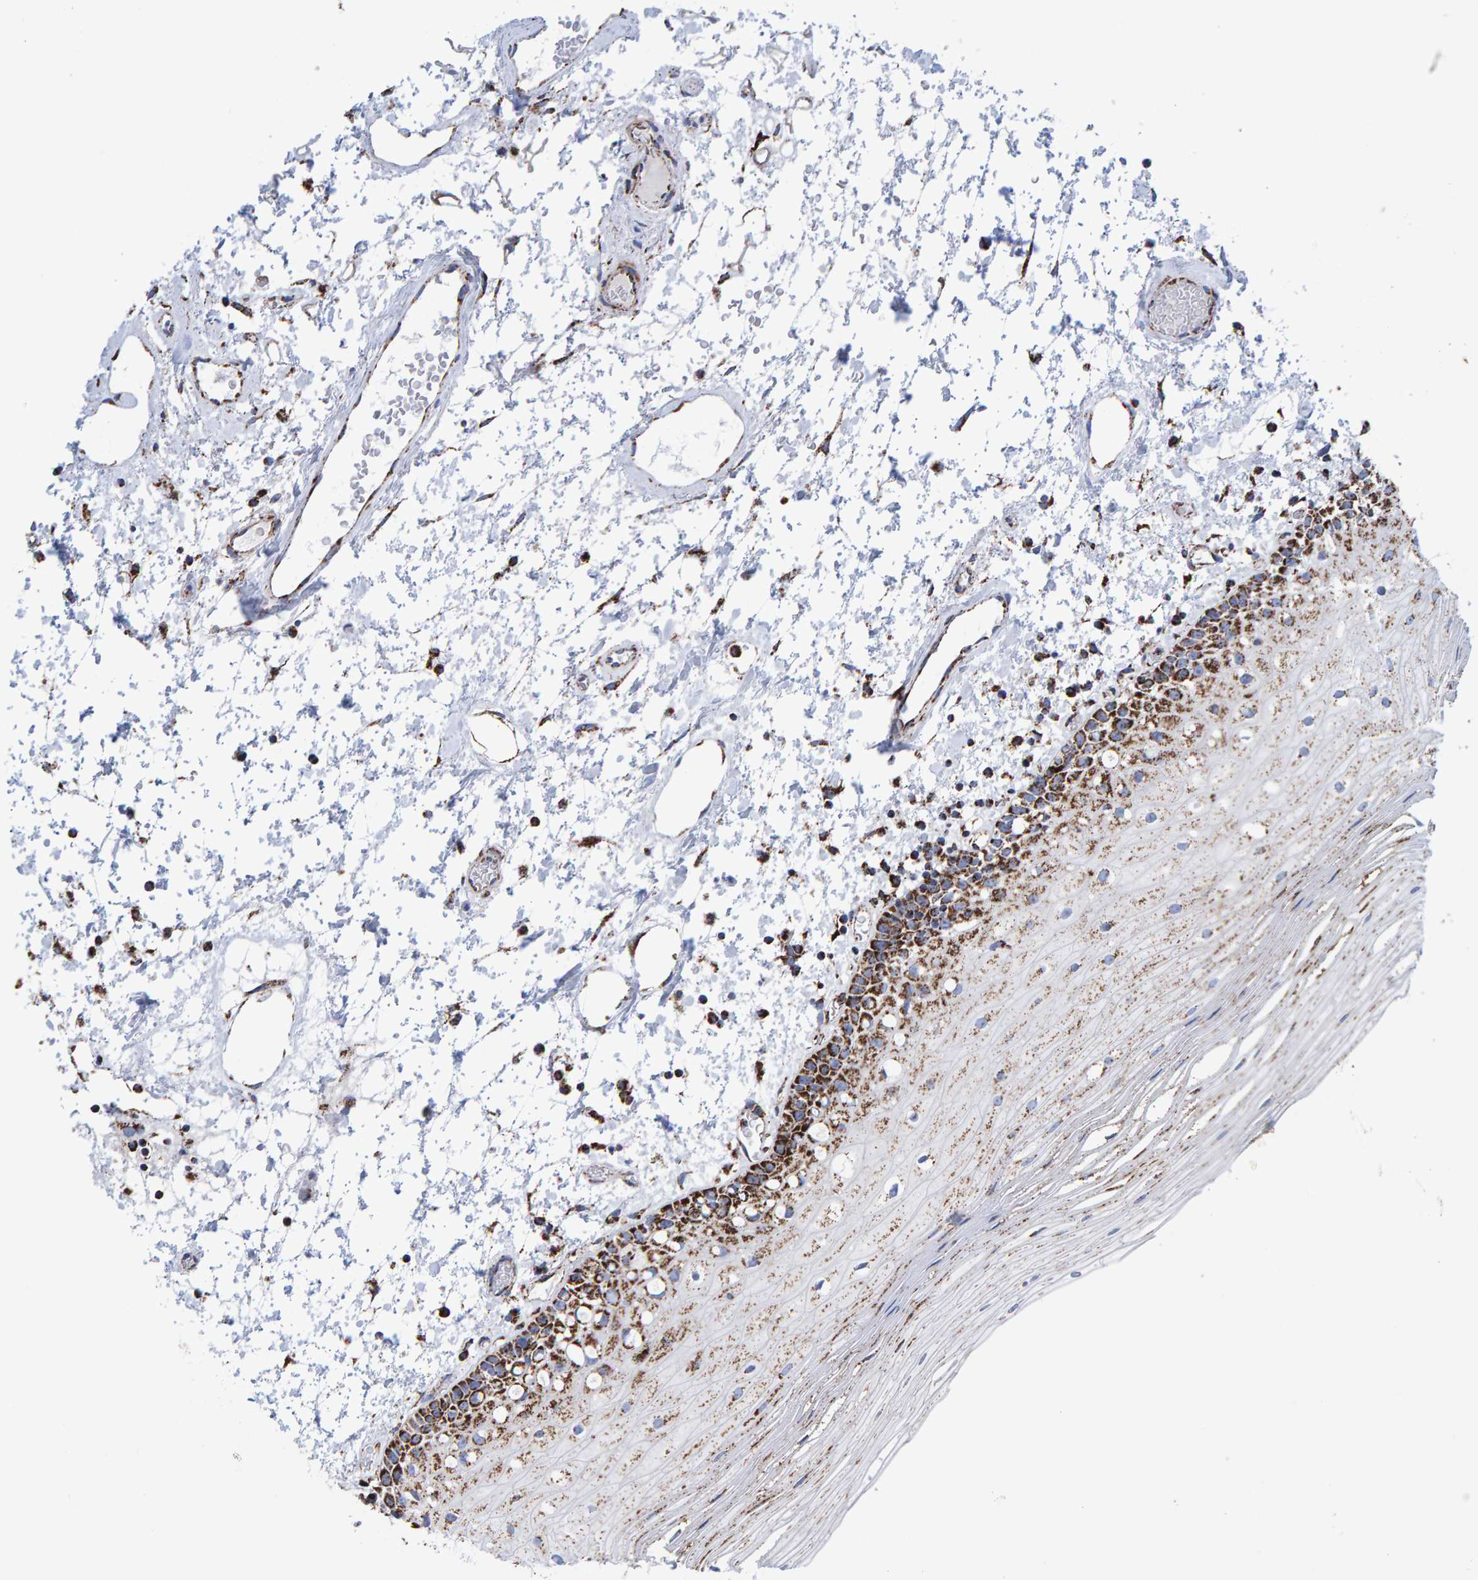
{"staining": {"intensity": "strong", "quantity": ">75%", "location": "cytoplasmic/membranous"}, "tissue": "oral mucosa", "cell_type": "Squamous epithelial cells", "image_type": "normal", "snomed": [{"axis": "morphology", "description": "Normal tissue, NOS"}, {"axis": "topography", "description": "Oral tissue"}], "caption": "This is a photomicrograph of immunohistochemistry staining of benign oral mucosa, which shows strong expression in the cytoplasmic/membranous of squamous epithelial cells.", "gene": "ENSG00000262660", "patient": {"sex": "male", "age": 52}}